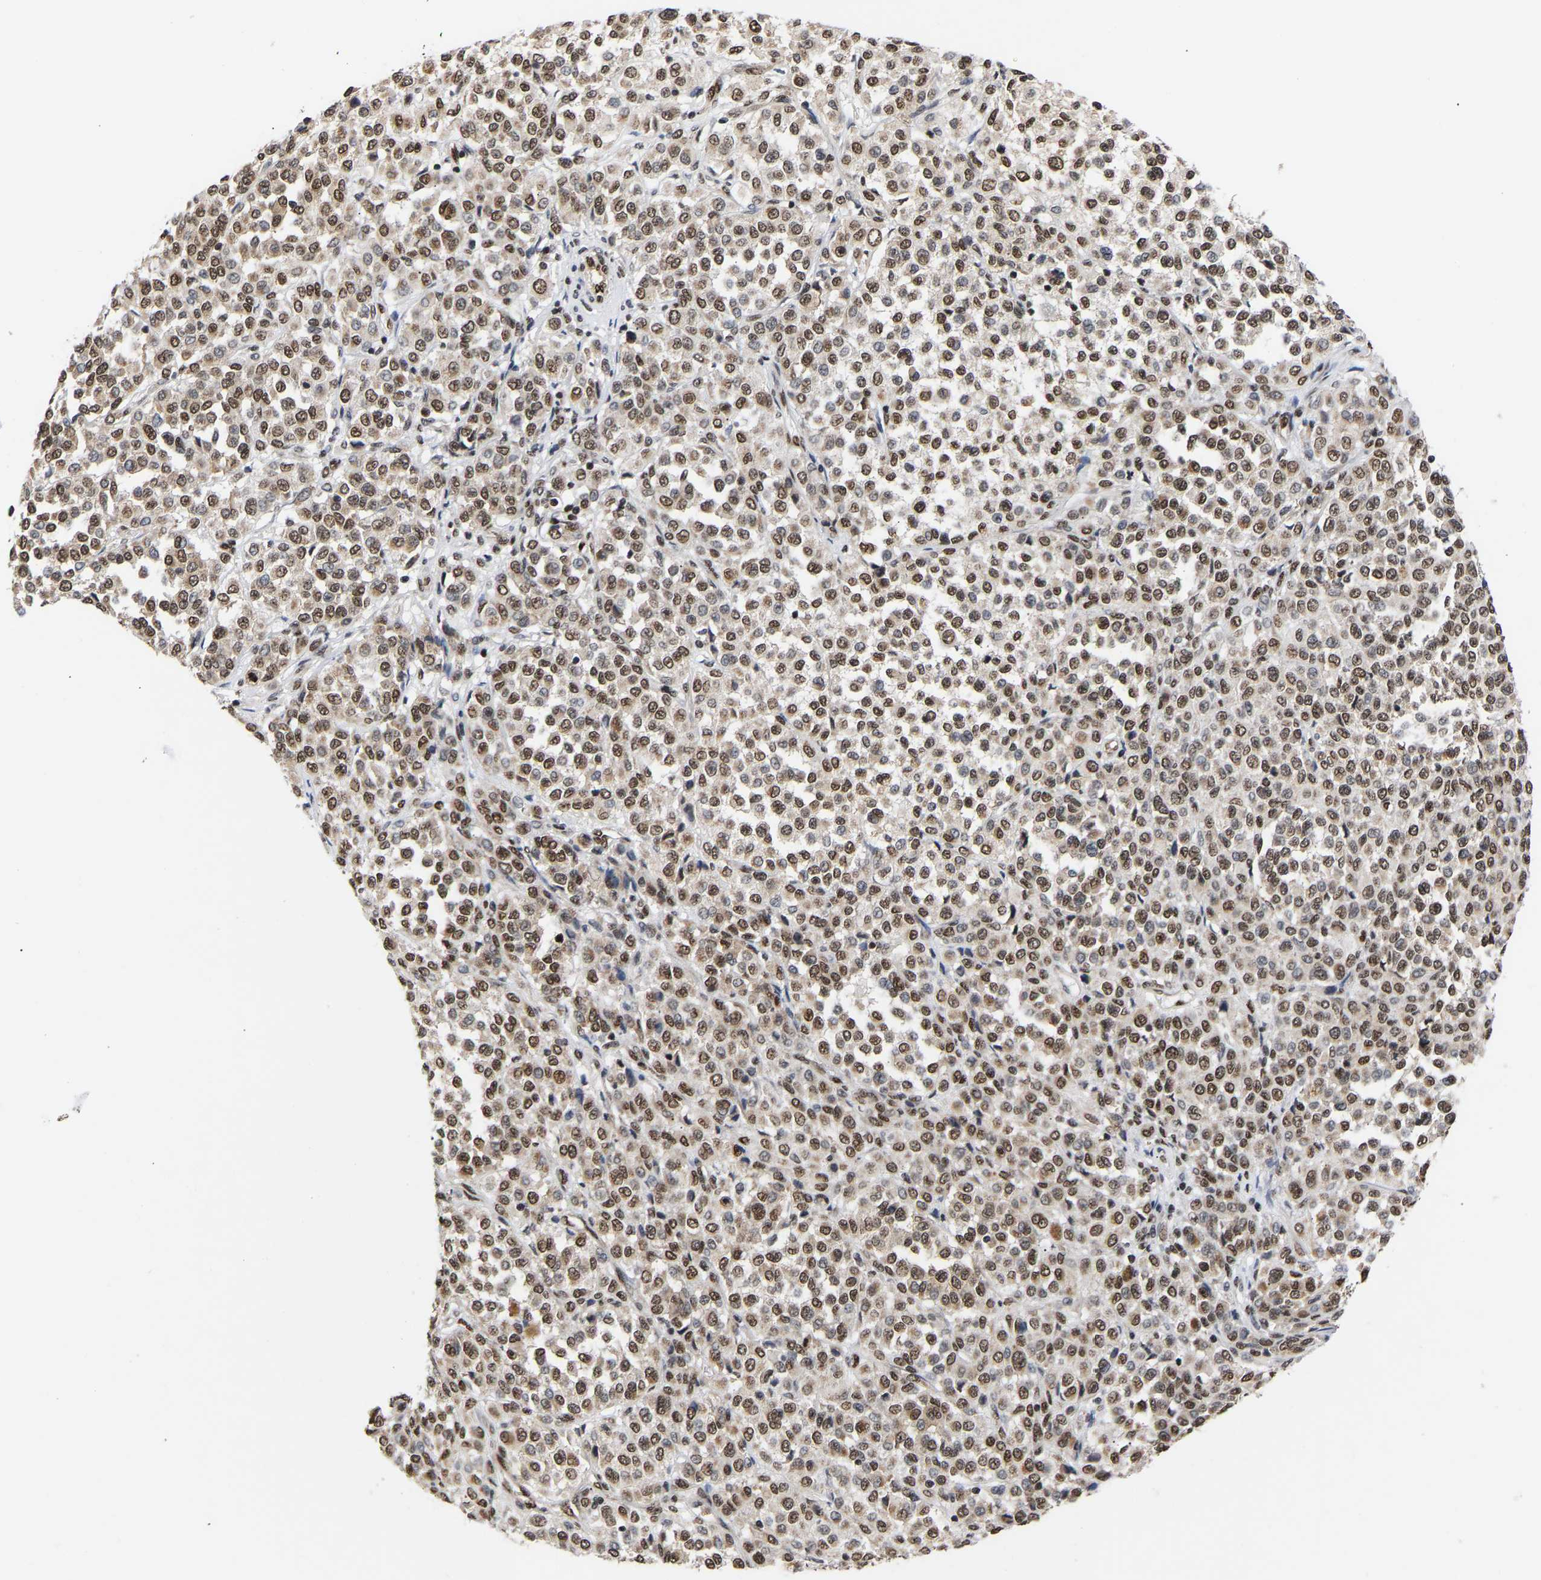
{"staining": {"intensity": "moderate", "quantity": ">75%", "location": "nuclear"}, "tissue": "melanoma", "cell_type": "Tumor cells", "image_type": "cancer", "snomed": [{"axis": "morphology", "description": "Malignant melanoma, Metastatic site"}, {"axis": "topography", "description": "Pancreas"}], "caption": "Melanoma stained with a brown dye exhibits moderate nuclear positive staining in about >75% of tumor cells.", "gene": "PSIP1", "patient": {"sex": "female", "age": 30}}